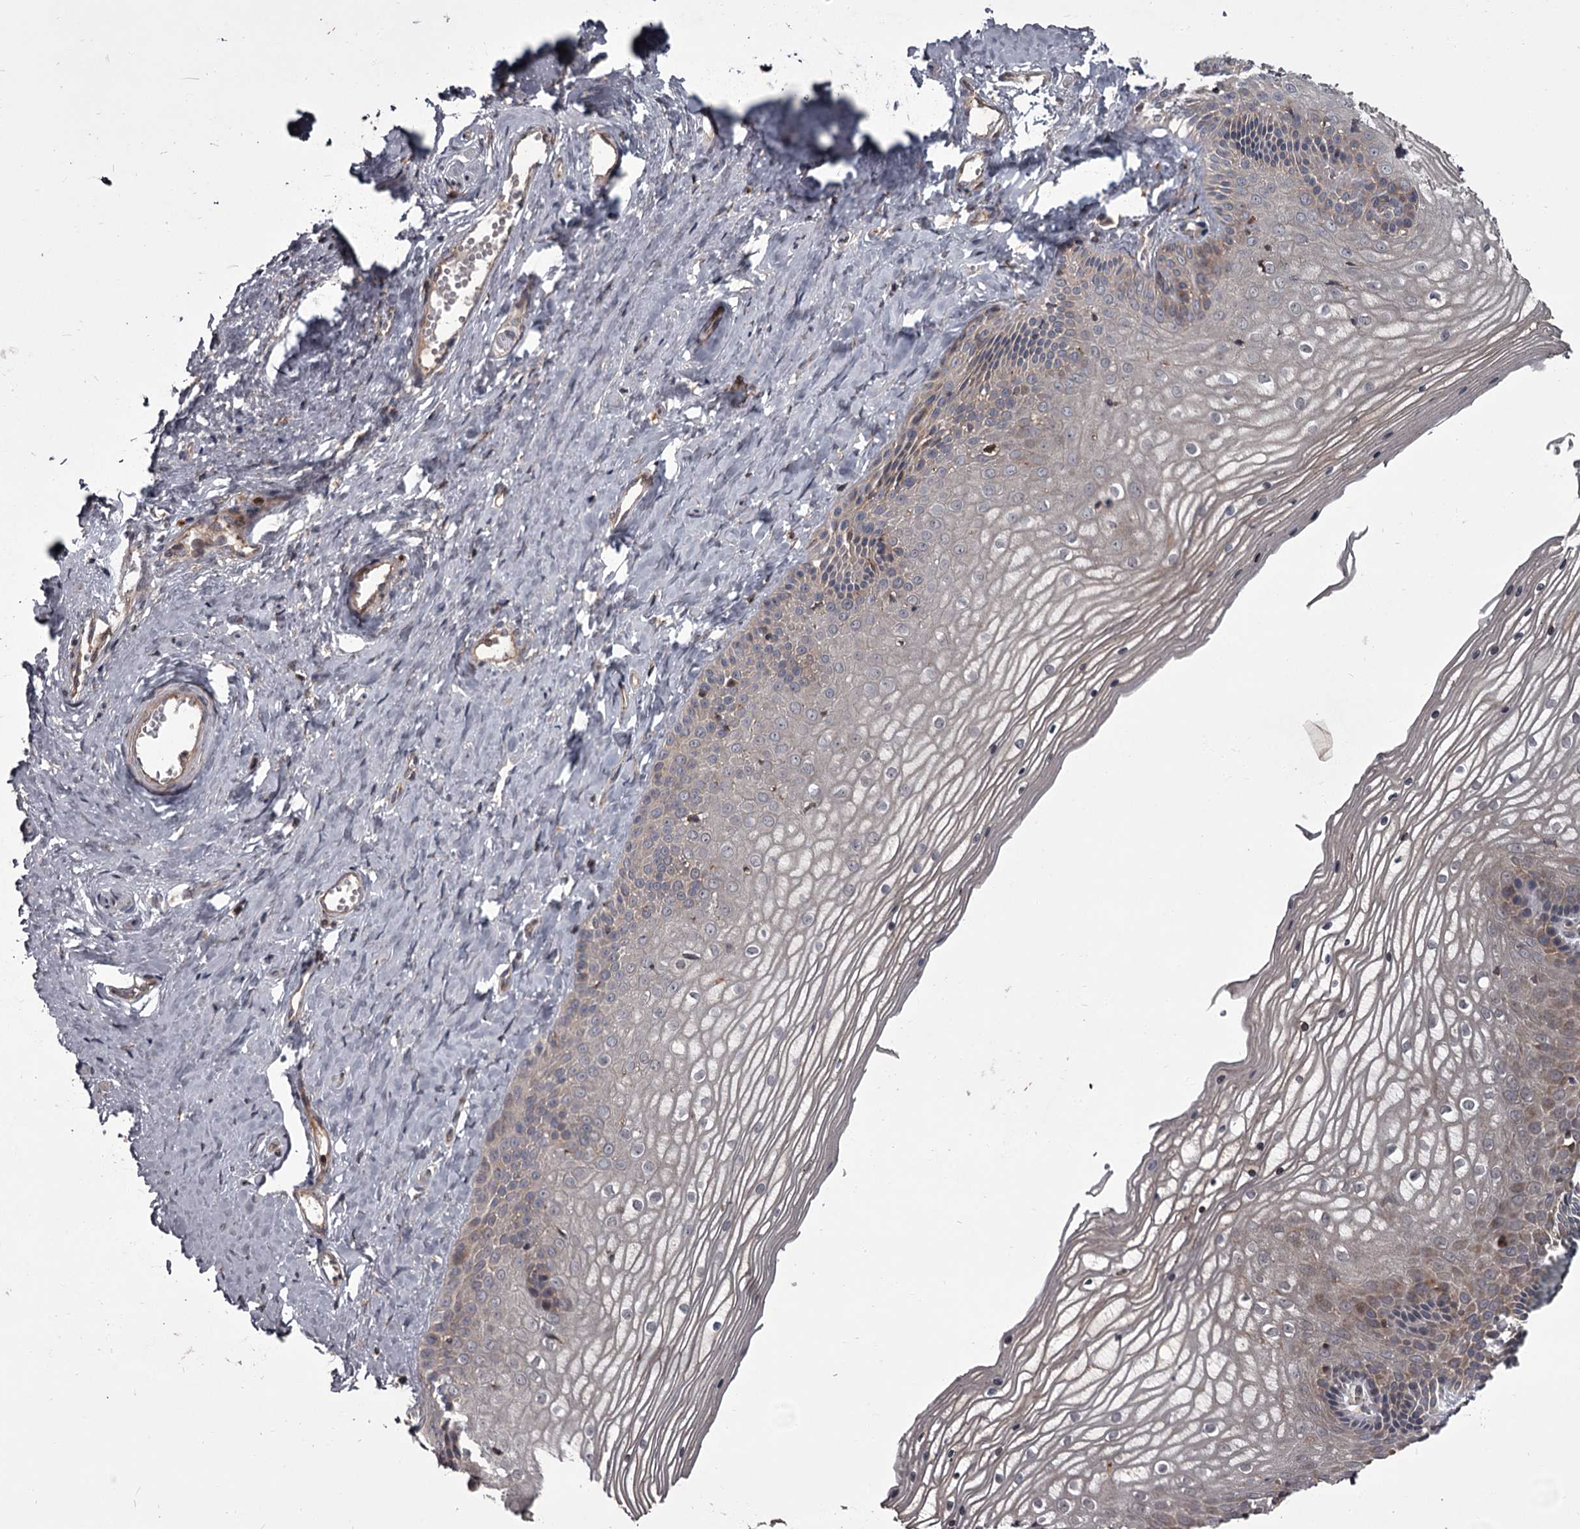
{"staining": {"intensity": "moderate", "quantity": "<25%", "location": "cytoplasmic/membranous"}, "tissue": "vagina", "cell_type": "Squamous epithelial cells", "image_type": "normal", "snomed": [{"axis": "morphology", "description": "Normal tissue, NOS"}, {"axis": "topography", "description": "Vagina"}, {"axis": "topography", "description": "Cervix"}], "caption": "Immunohistochemistry (IHC) image of normal vagina stained for a protein (brown), which displays low levels of moderate cytoplasmic/membranous expression in about <25% of squamous epithelial cells.", "gene": "UNC93B1", "patient": {"sex": "female", "age": 40}}